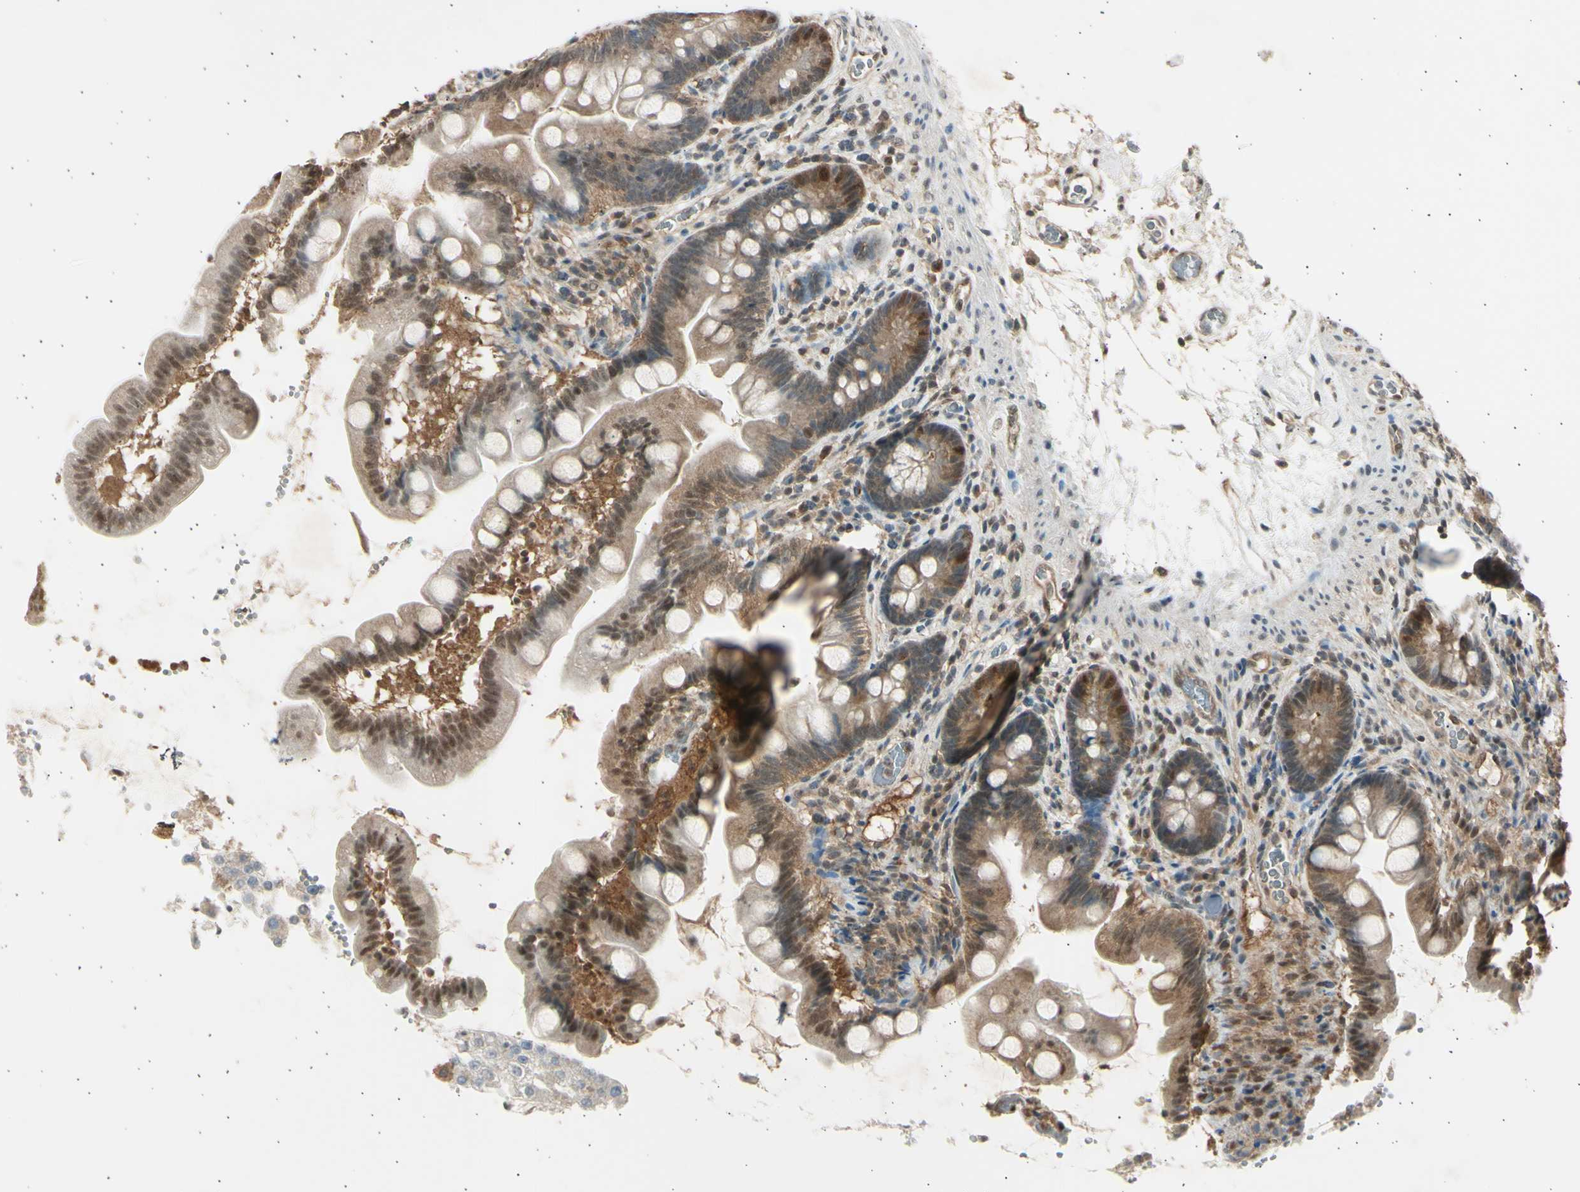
{"staining": {"intensity": "moderate", "quantity": ">75%", "location": "cytoplasmic/membranous,nuclear"}, "tissue": "small intestine", "cell_type": "Glandular cells", "image_type": "normal", "snomed": [{"axis": "morphology", "description": "Normal tissue, NOS"}, {"axis": "topography", "description": "Small intestine"}], "caption": "Moderate cytoplasmic/membranous,nuclear protein expression is seen in approximately >75% of glandular cells in small intestine. The staining is performed using DAB brown chromogen to label protein expression. The nuclei are counter-stained blue using hematoxylin.", "gene": "PSMD5", "patient": {"sex": "female", "age": 56}}